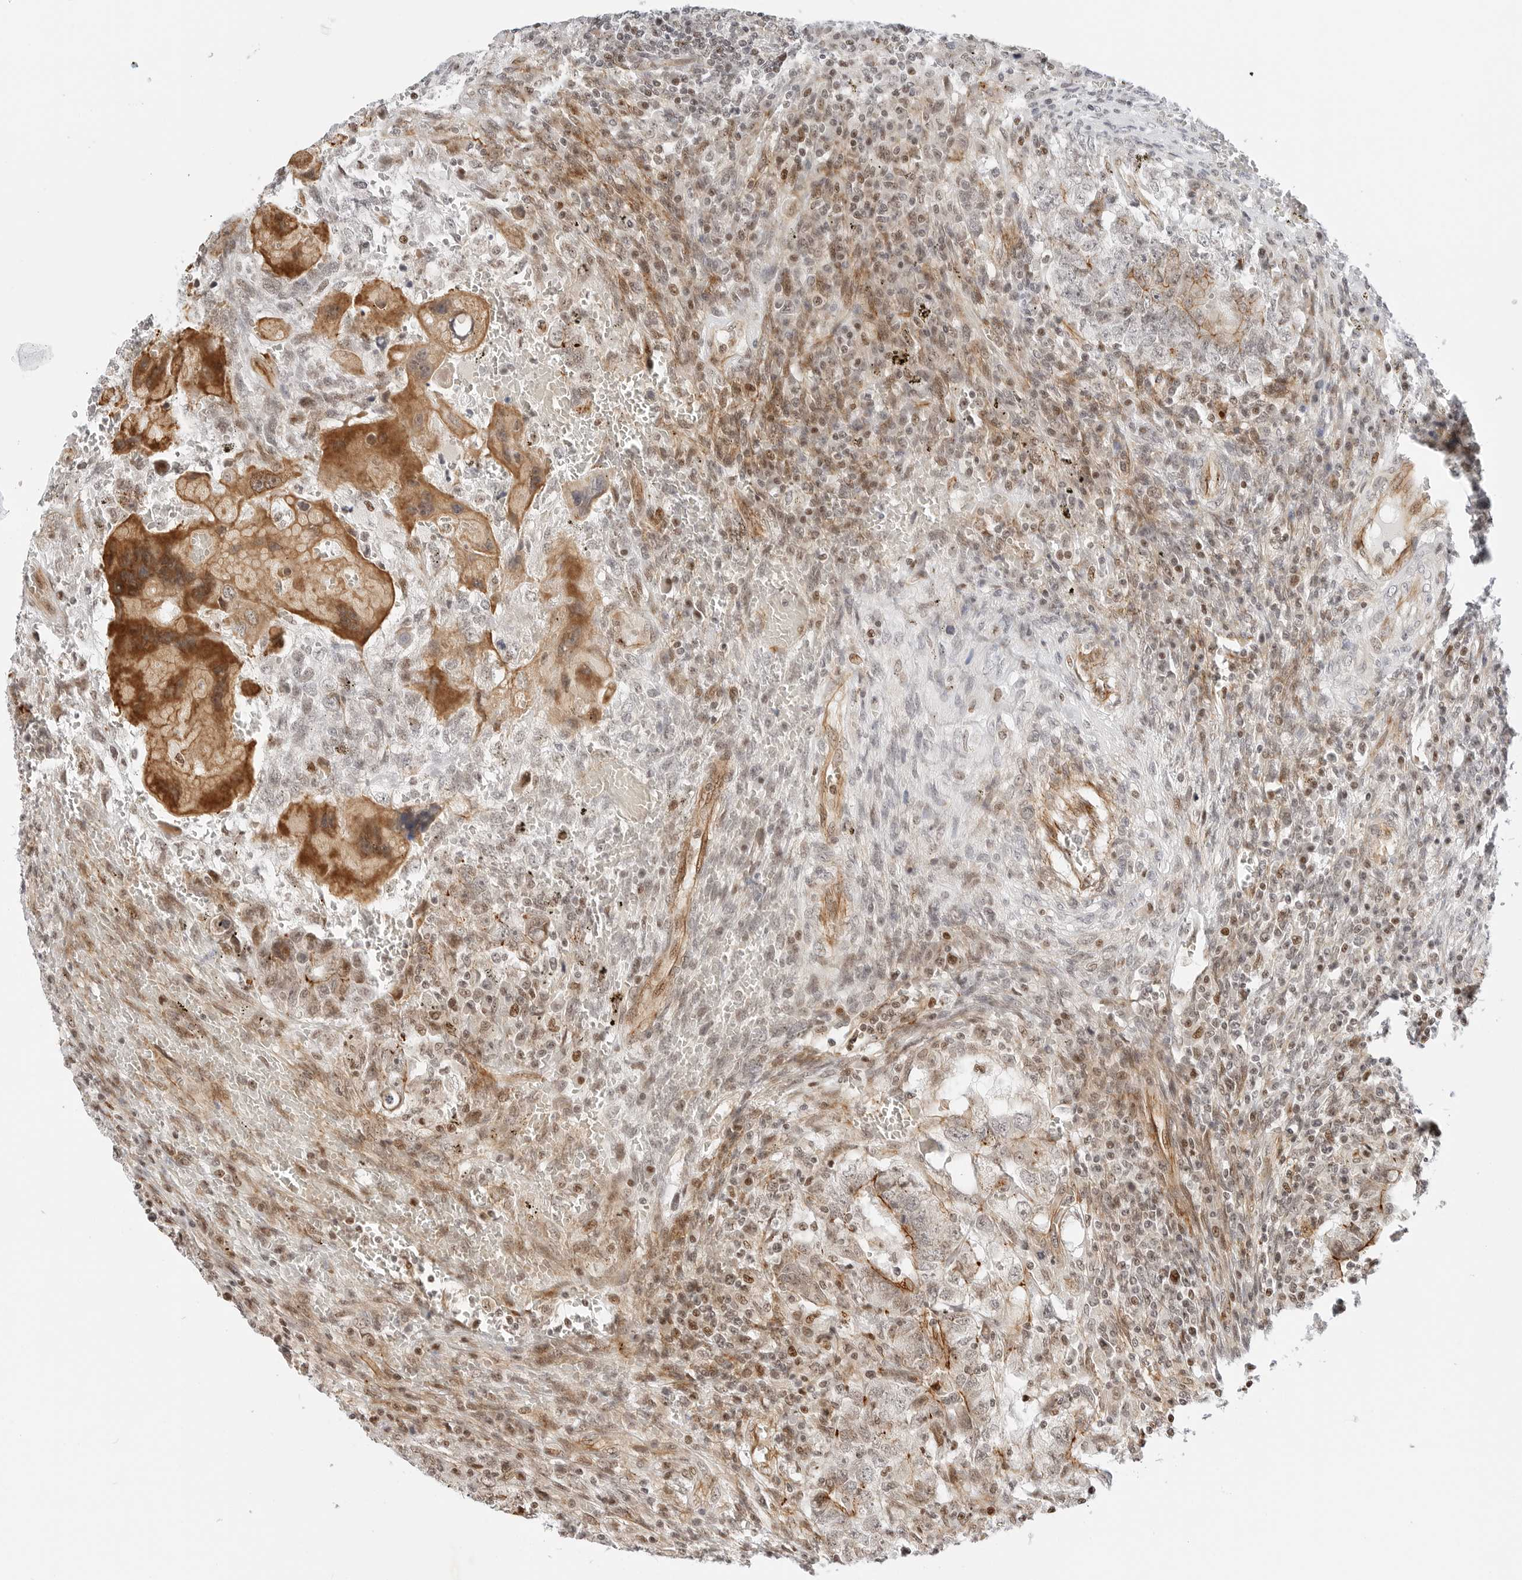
{"staining": {"intensity": "moderate", "quantity": "<25%", "location": "cytoplasmic/membranous"}, "tissue": "testis cancer", "cell_type": "Tumor cells", "image_type": "cancer", "snomed": [{"axis": "morphology", "description": "Carcinoma, Embryonal, NOS"}, {"axis": "topography", "description": "Testis"}], "caption": "Moderate cytoplasmic/membranous protein staining is appreciated in approximately <25% of tumor cells in testis cancer (embryonal carcinoma).", "gene": "ZNF613", "patient": {"sex": "male", "age": 26}}